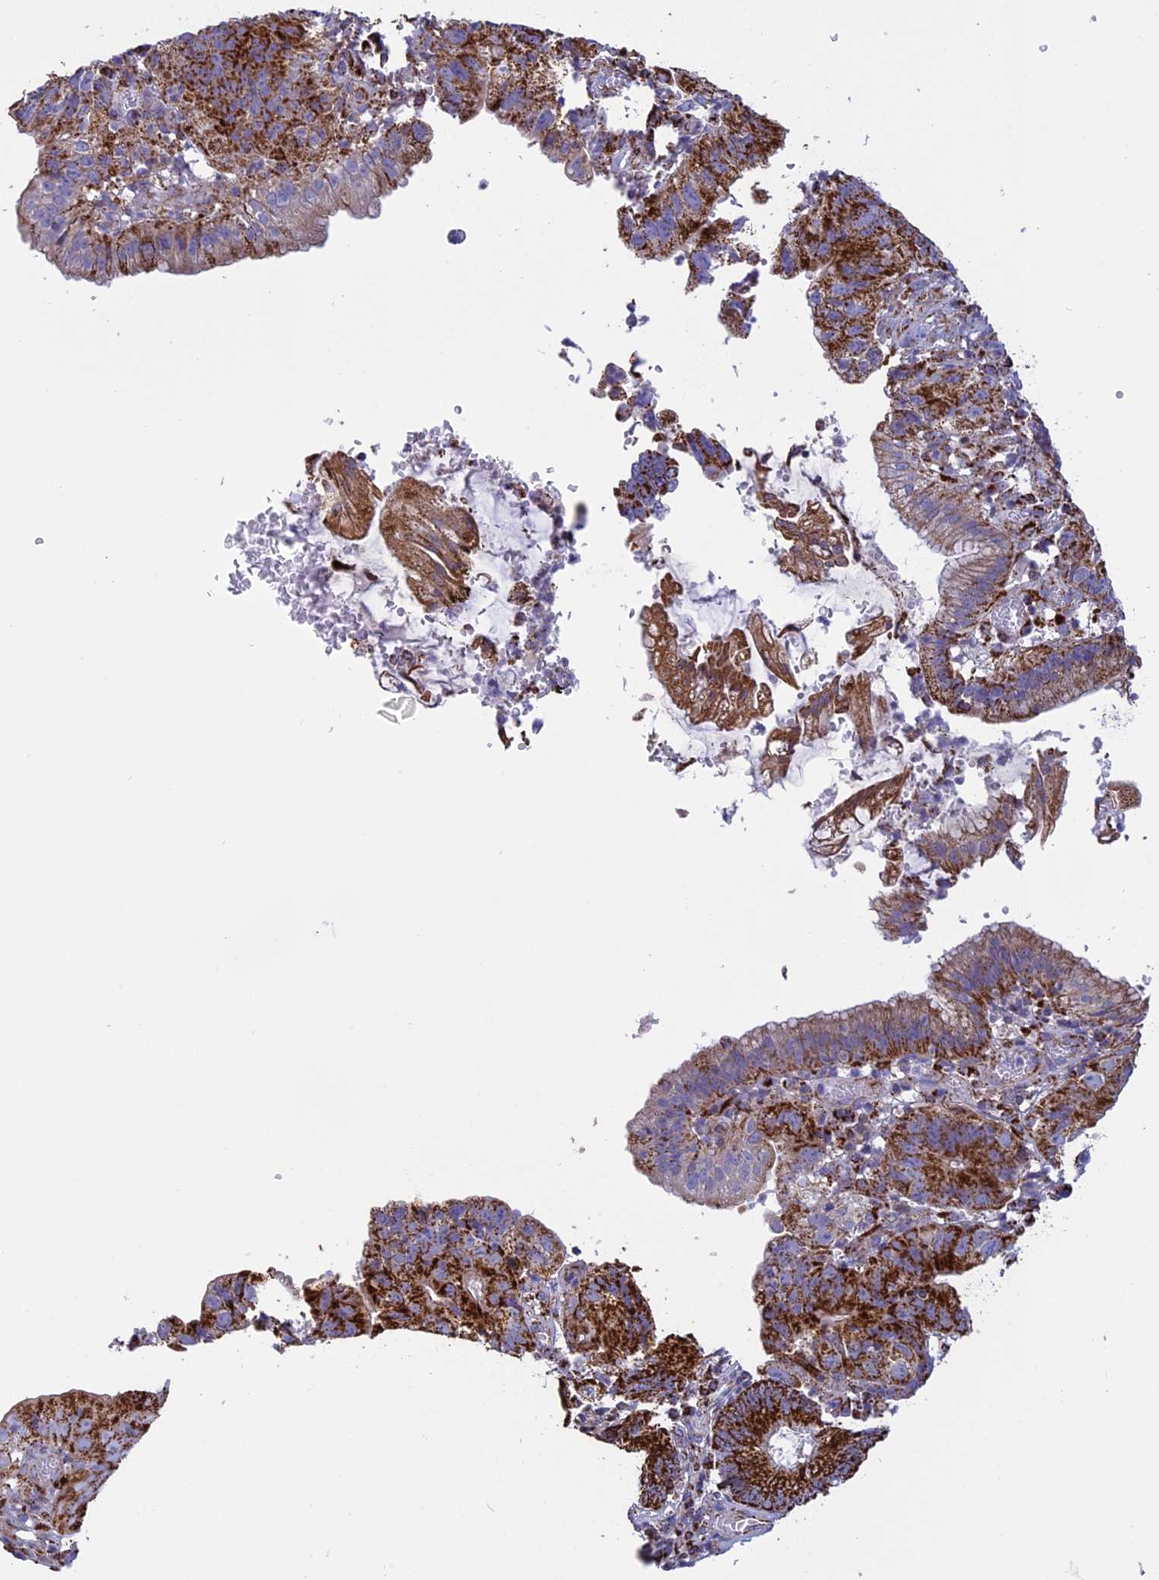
{"staining": {"intensity": "strong", "quantity": ">75%", "location": "cytoplasmic/membranous"}, "tissue": "stomach cancer", "cell_type": "Tumor cells", "image_type": "cancer", "snomed": [{"axis": "morphology", "description": "Adenocarcinoma, NOS"}, {"axis": "topography", "description": "Stomach"}], "caption": "Adenocarcinoma (stomach) stained with DAB immunohistochemistry (IHC) displays high levels of strong cytoplasmic/membranous expression in about >75% of tumor cells.", "gene": "ISOC2", "patient": {"sex": "male", "age": 59}}